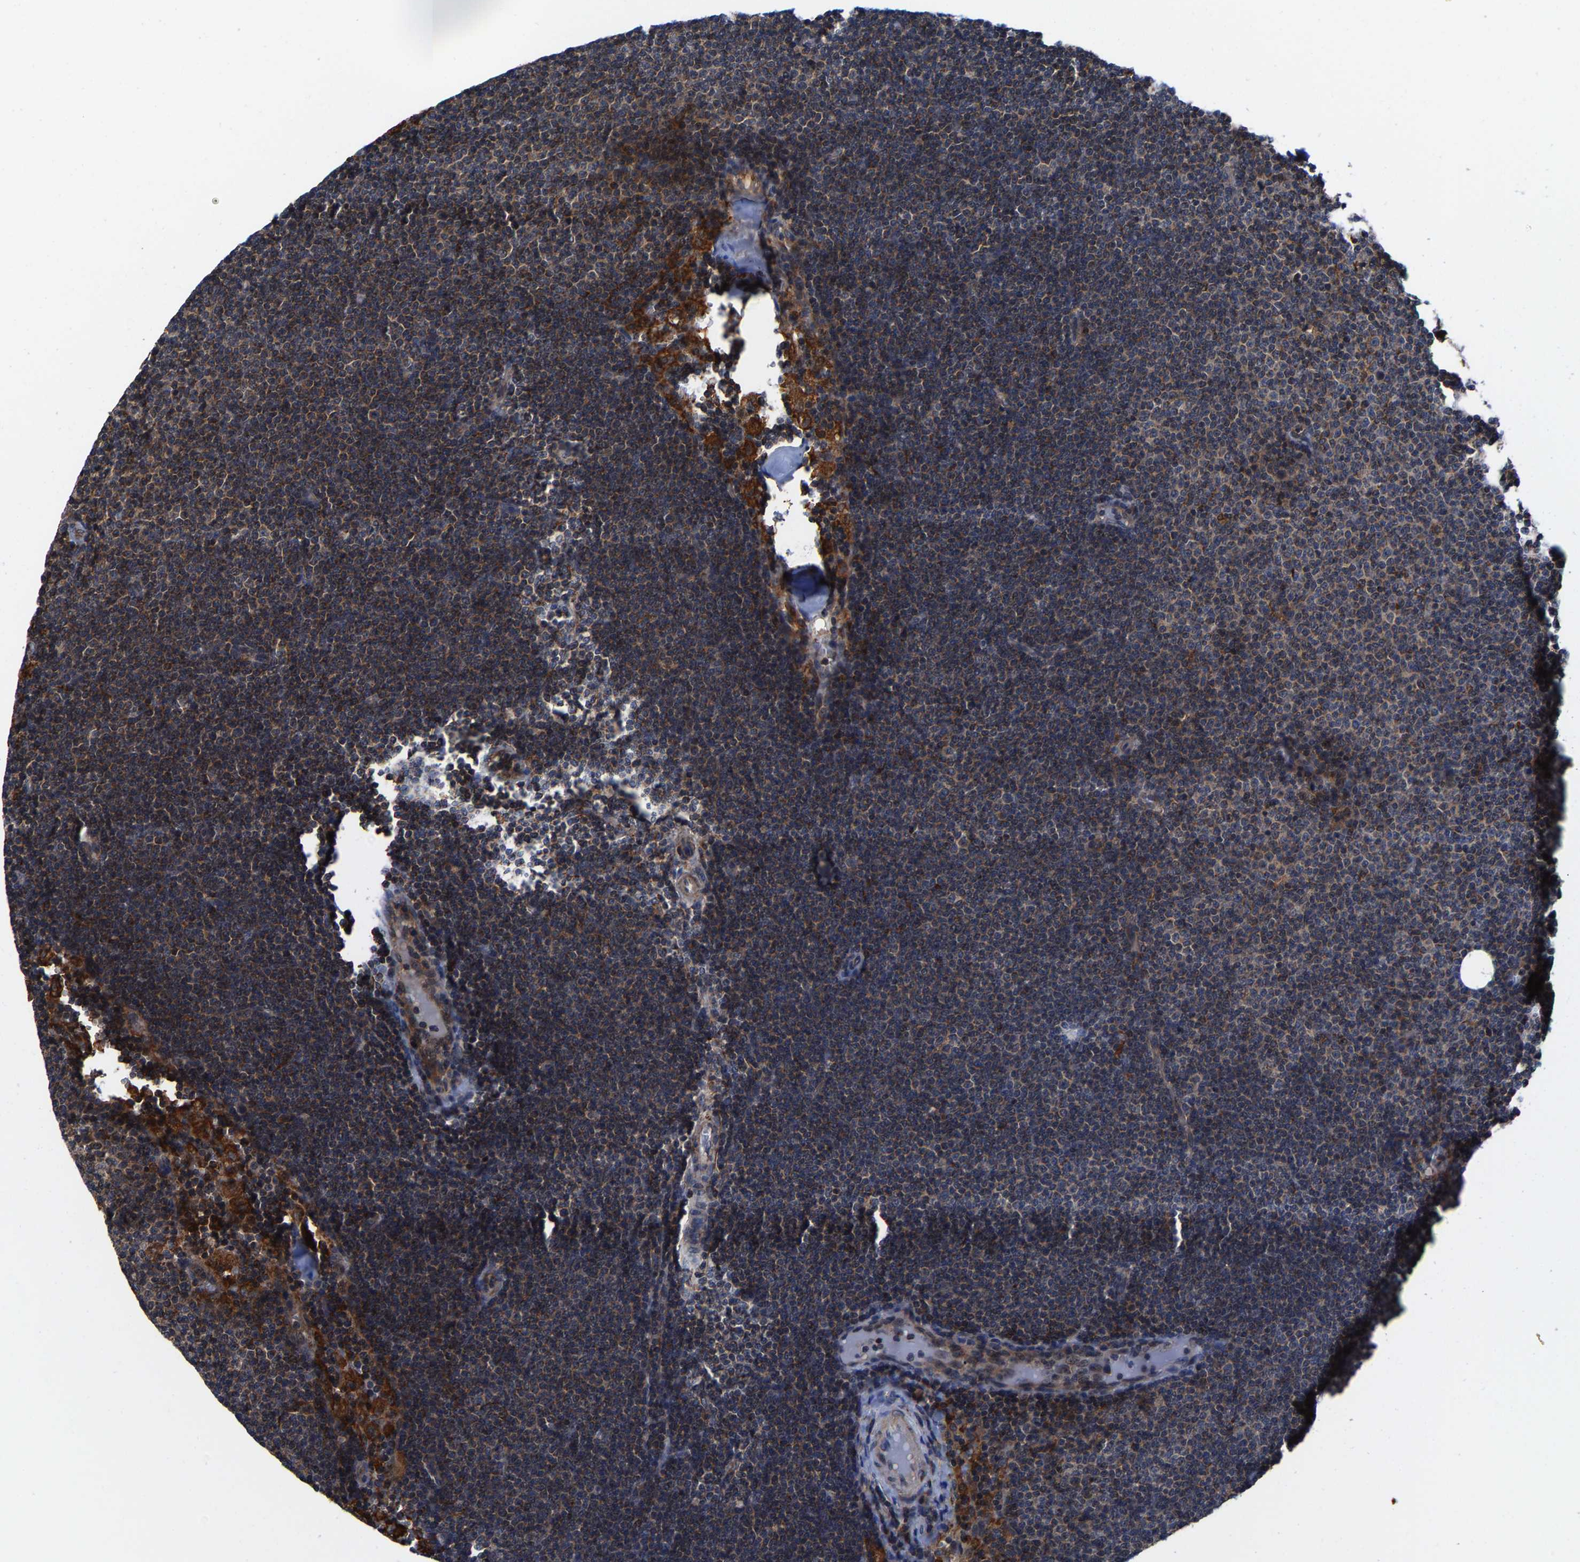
{"staining": {"intensity": "moderate", "quantity": ">75%", "location": "cytoplasmic/membranous"}, "tissue": "lymphoma", "cell_type": "Tumor cells", "image_type": "cancer", "snomed": [{"axis": "morphology", "description": "Malignant lymphoma, non-Hodgkin's type, Low grade"}, {"axis": "topography", "description": "Lymph node"}], "caption": "High-power microscopy captured an immunohistochemistry histopathology image of lymphoma, revealing moderate cytoplasmic/membranous staining in approximately >75% of tumor cells.", "gene": "PFKFB3", "patient": {"sex": "female", "age": 53}}